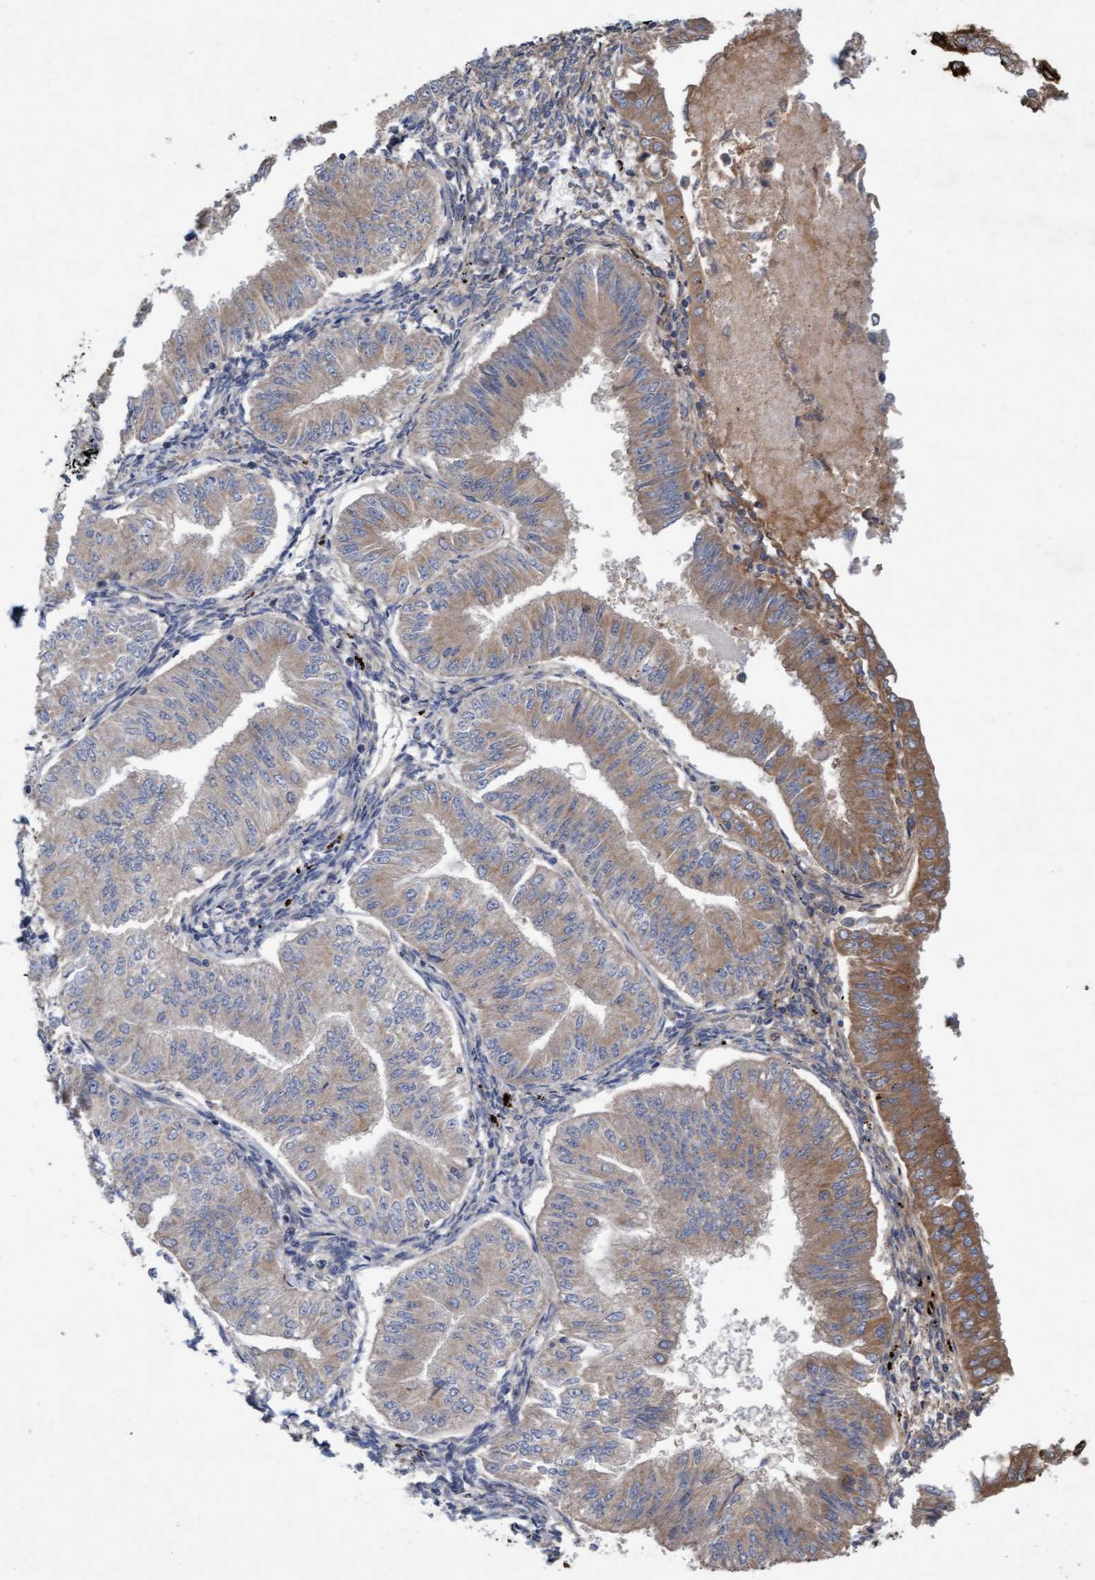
{"staining": {"intensity": "moderate", "quantity": "25%-75%", "location": "cytoplasmic/membranous"}, "tissue": "endometrial cancer", "cell_type": "Tumor cells", "image_type": "cancer", "snomed": [{"axis": "morphology", "description": "Normal tissue, NOS"}, {"axis": "morphology", "description": "Adenocarcinoma, NOS"}, {"axis": "topography", "description": "Endometrium"}], "caption": "Tumor cells reveal medium levels of moderate cytoplasmic/membranous expression in about 25%-75% of cells in endometrial cancer (adenocarcinoma).", "gene": "DDHD2", "patient": {"sex": "female", "age": 53}}